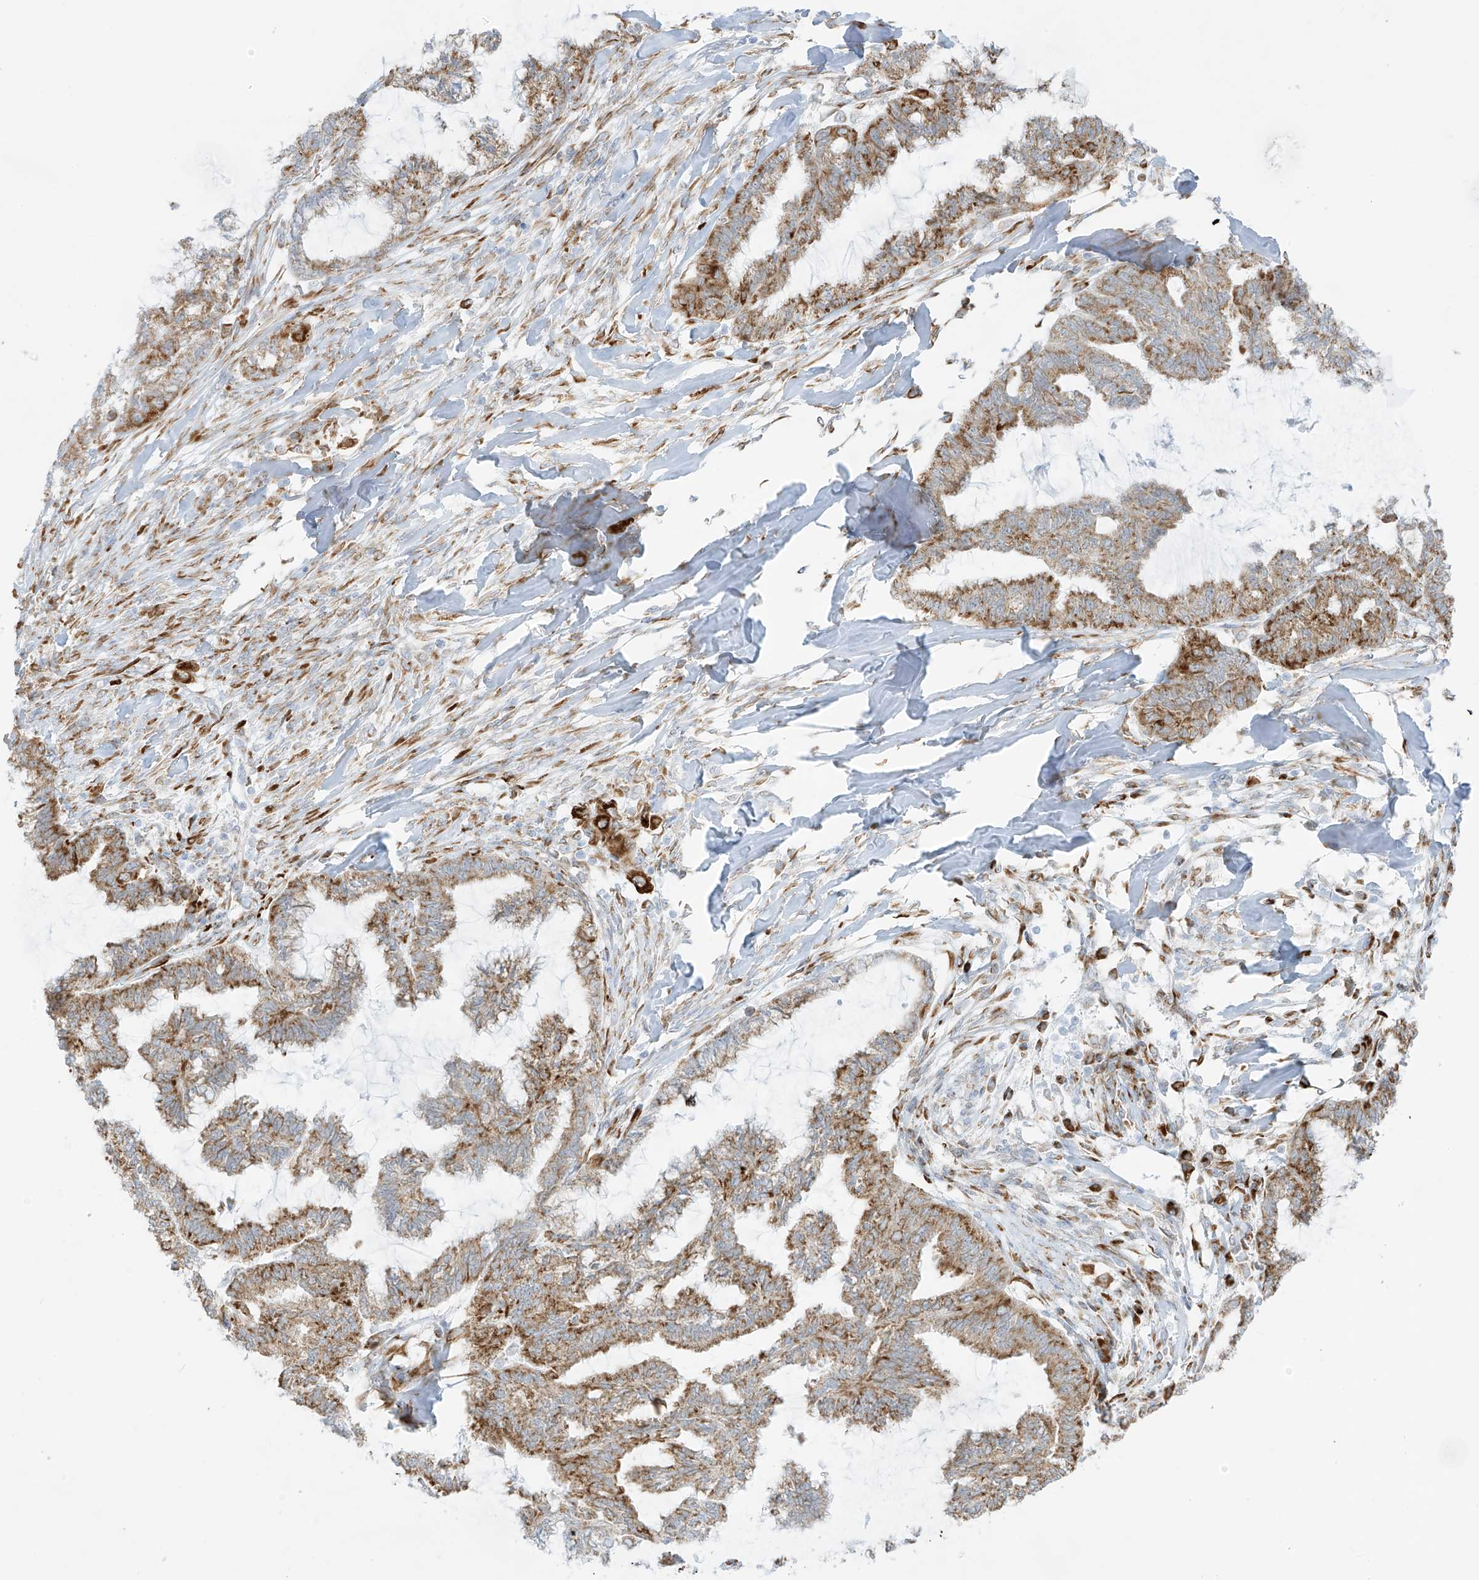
{"staining": {"intensity": "moderate", "quantity": ">75%", "location": "cytoplasmic/membranous"}, "tissue": "endometrial cancer", "cell_type": "Tumor cells", "image_type": "cancer", "snomed": [{"axis": "morphology", "description": "Adenocarcinoma, NOS"}, {"axis": "topography", "description": "Endometrium"}], "caption": "A medium amount of moderate cytoplasmic/membranous expression is seen in about >75% of tumor cells in endometrial adenocarcinoma tissue. Nuclei are stained in blue.", "gene": "LRRC59", "patient": {"sex": "female", "age": 86}}